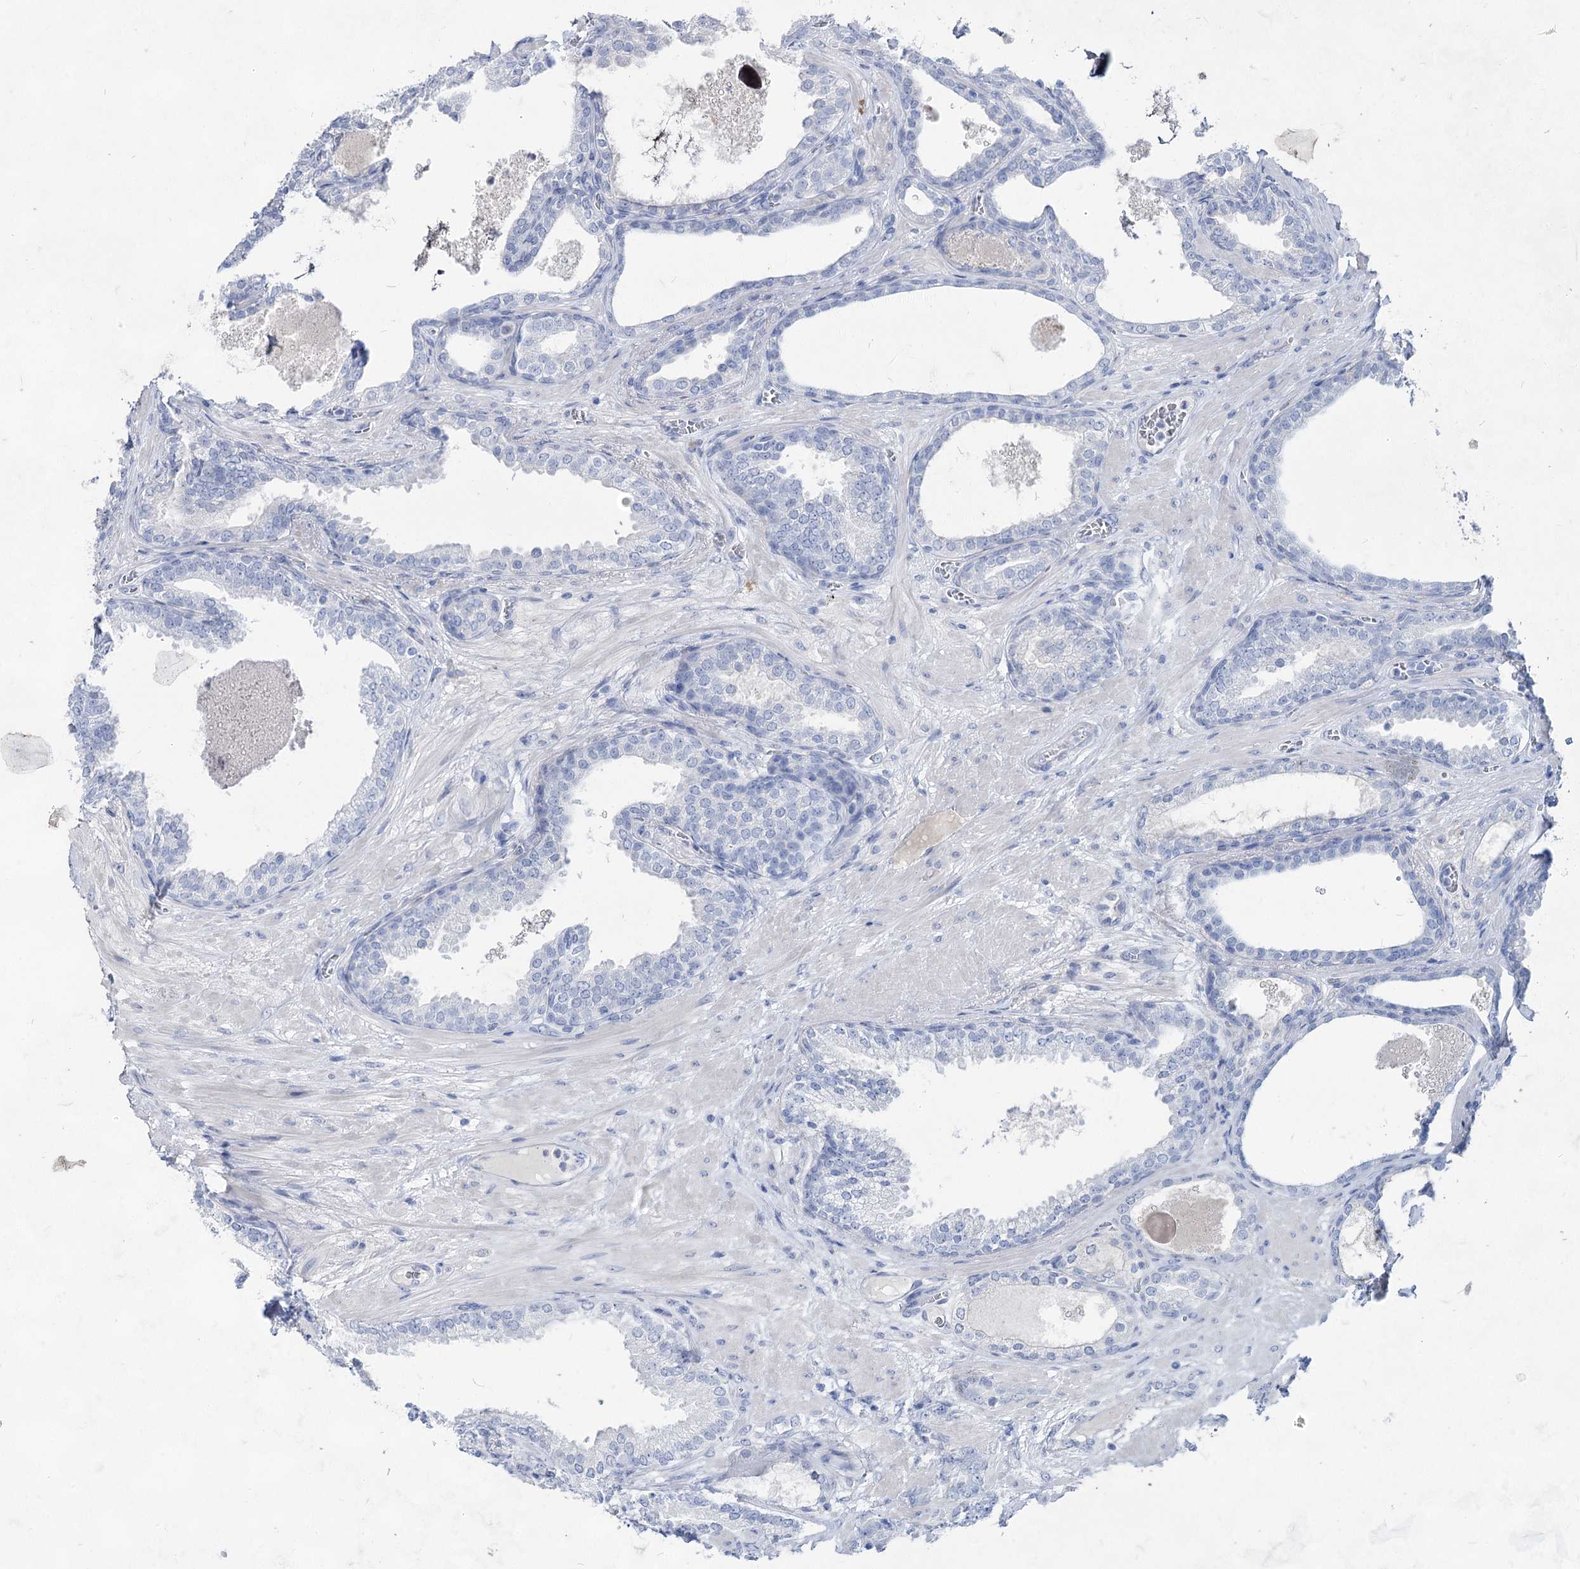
{"staining": {"intensity": "negative", "quantity": "none", "location": "none"}, "tissue": "prostate cancer", "cell_type": "Tumor cells", "image_type": "cancer", "snomed": [{"axis": "morphology", "description": "Adenocarcinoma, High grade"}, {"axis": "topography", "description": "Prostate"}], "caption": "Immunohistochemical staining of prostate cancer (adenocarcinoma (high-grade)) demonstrates no significant staining in tumor cells.", "gene": "ACRV1", "patient": {"sex": "male", "age": 59}}